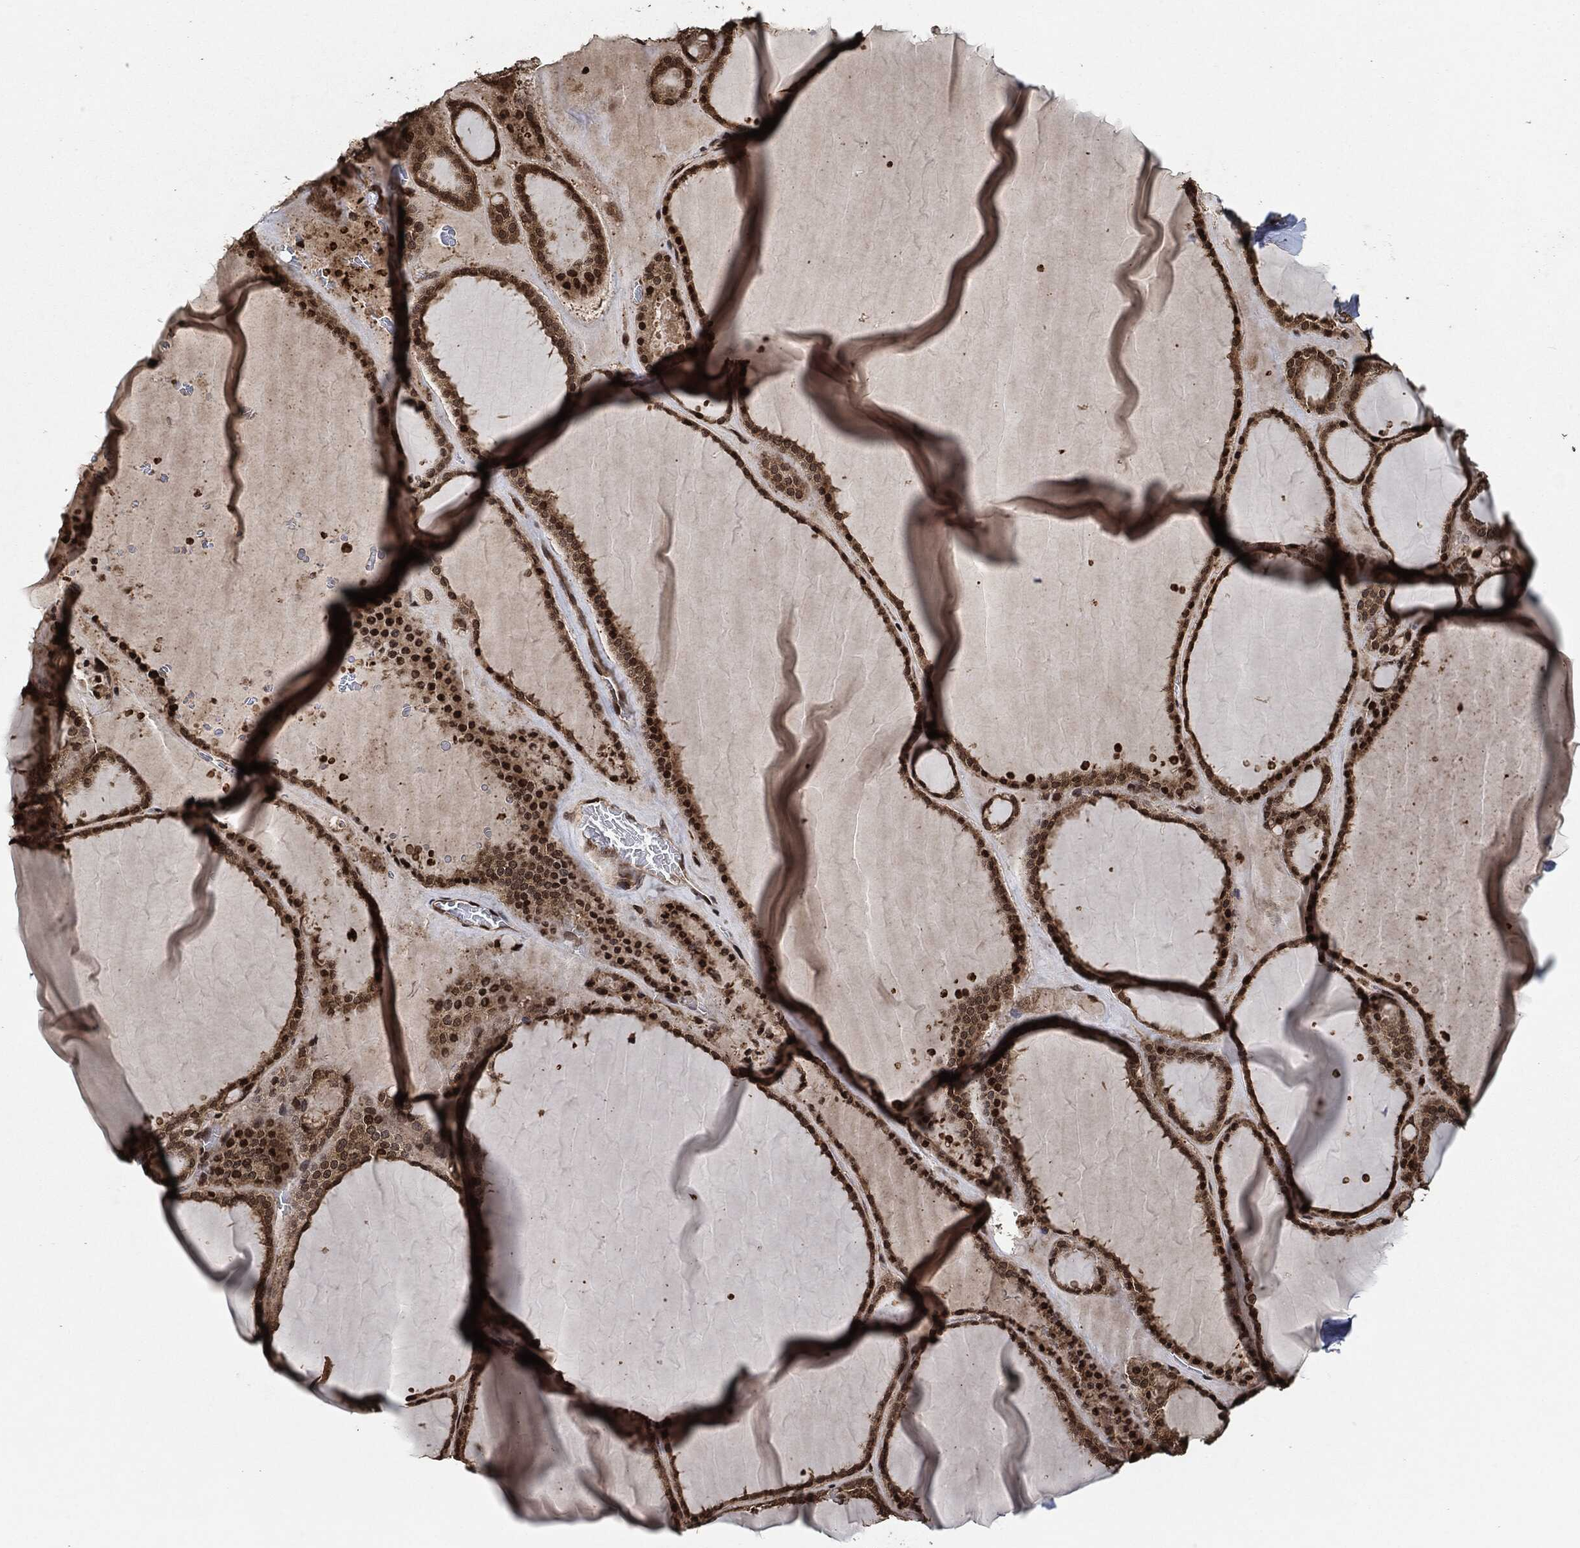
{"staining": {"intensity": "strong", "quantity": ">75%", "location": "nuclear"}, "tissue": "thyroid gland", "cell_type": "Glandular cells", "image_type": "normal", "snomed": [{"axis": "morphology", "description": "Normal tissue, NOS"}, {"axis": "topography", "description": "Thyroid gland"}], "caption": "This micrograph demonstrates IHC staining of normal human thyroid gland, with high strong nuclear positivity in approximately >75% of glandular cells.", "gene": "PDK1", "patient": {"sex": "male", "age": 63}}